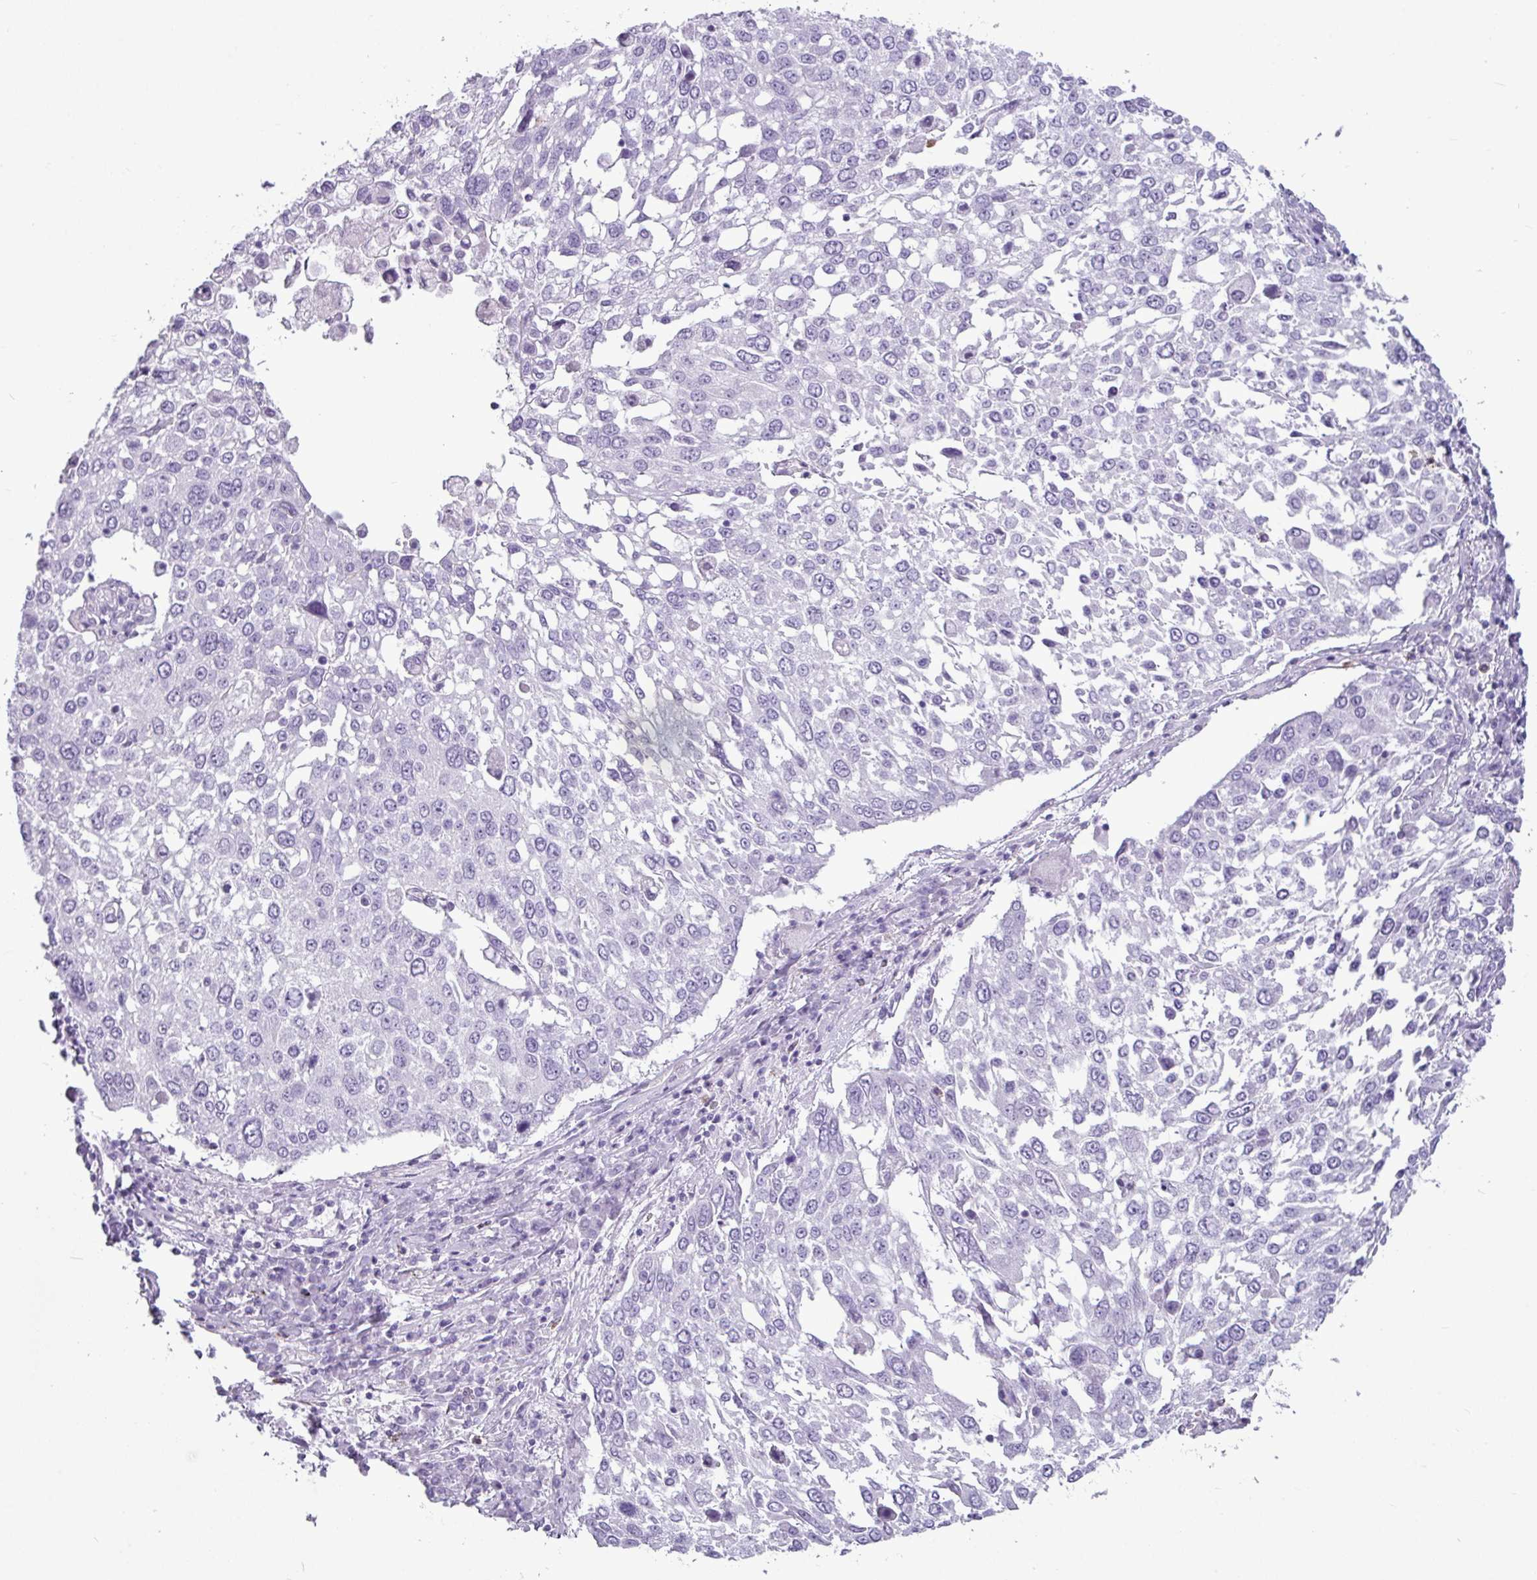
{"staining": {"intensity": "negative", "quantity": "none", "location": "none"}, "tissue": "lung cancer", "cell_type": "Tumor cells", "image_type": "cancer", "snomed": [{"axis": "morphology", "description": "Squamous cell carcinoma, NOS"}, {"axis": "topography", "description": "Lung"}], "caption": "IHC photomicrograph of neoplastic tissue: squamous cell carcinoma (lung) stained with DAB (3,3'-diaminobenzidine) shows no significant protein positivity in tumor cells. (Brightfield microscopy of DAB (3,3'-diaminobenzidine) immunohistochemistry (IHC) at high magnification).", "gene": "AMY1B", "patient": {"sex": "male", "age": 65}}